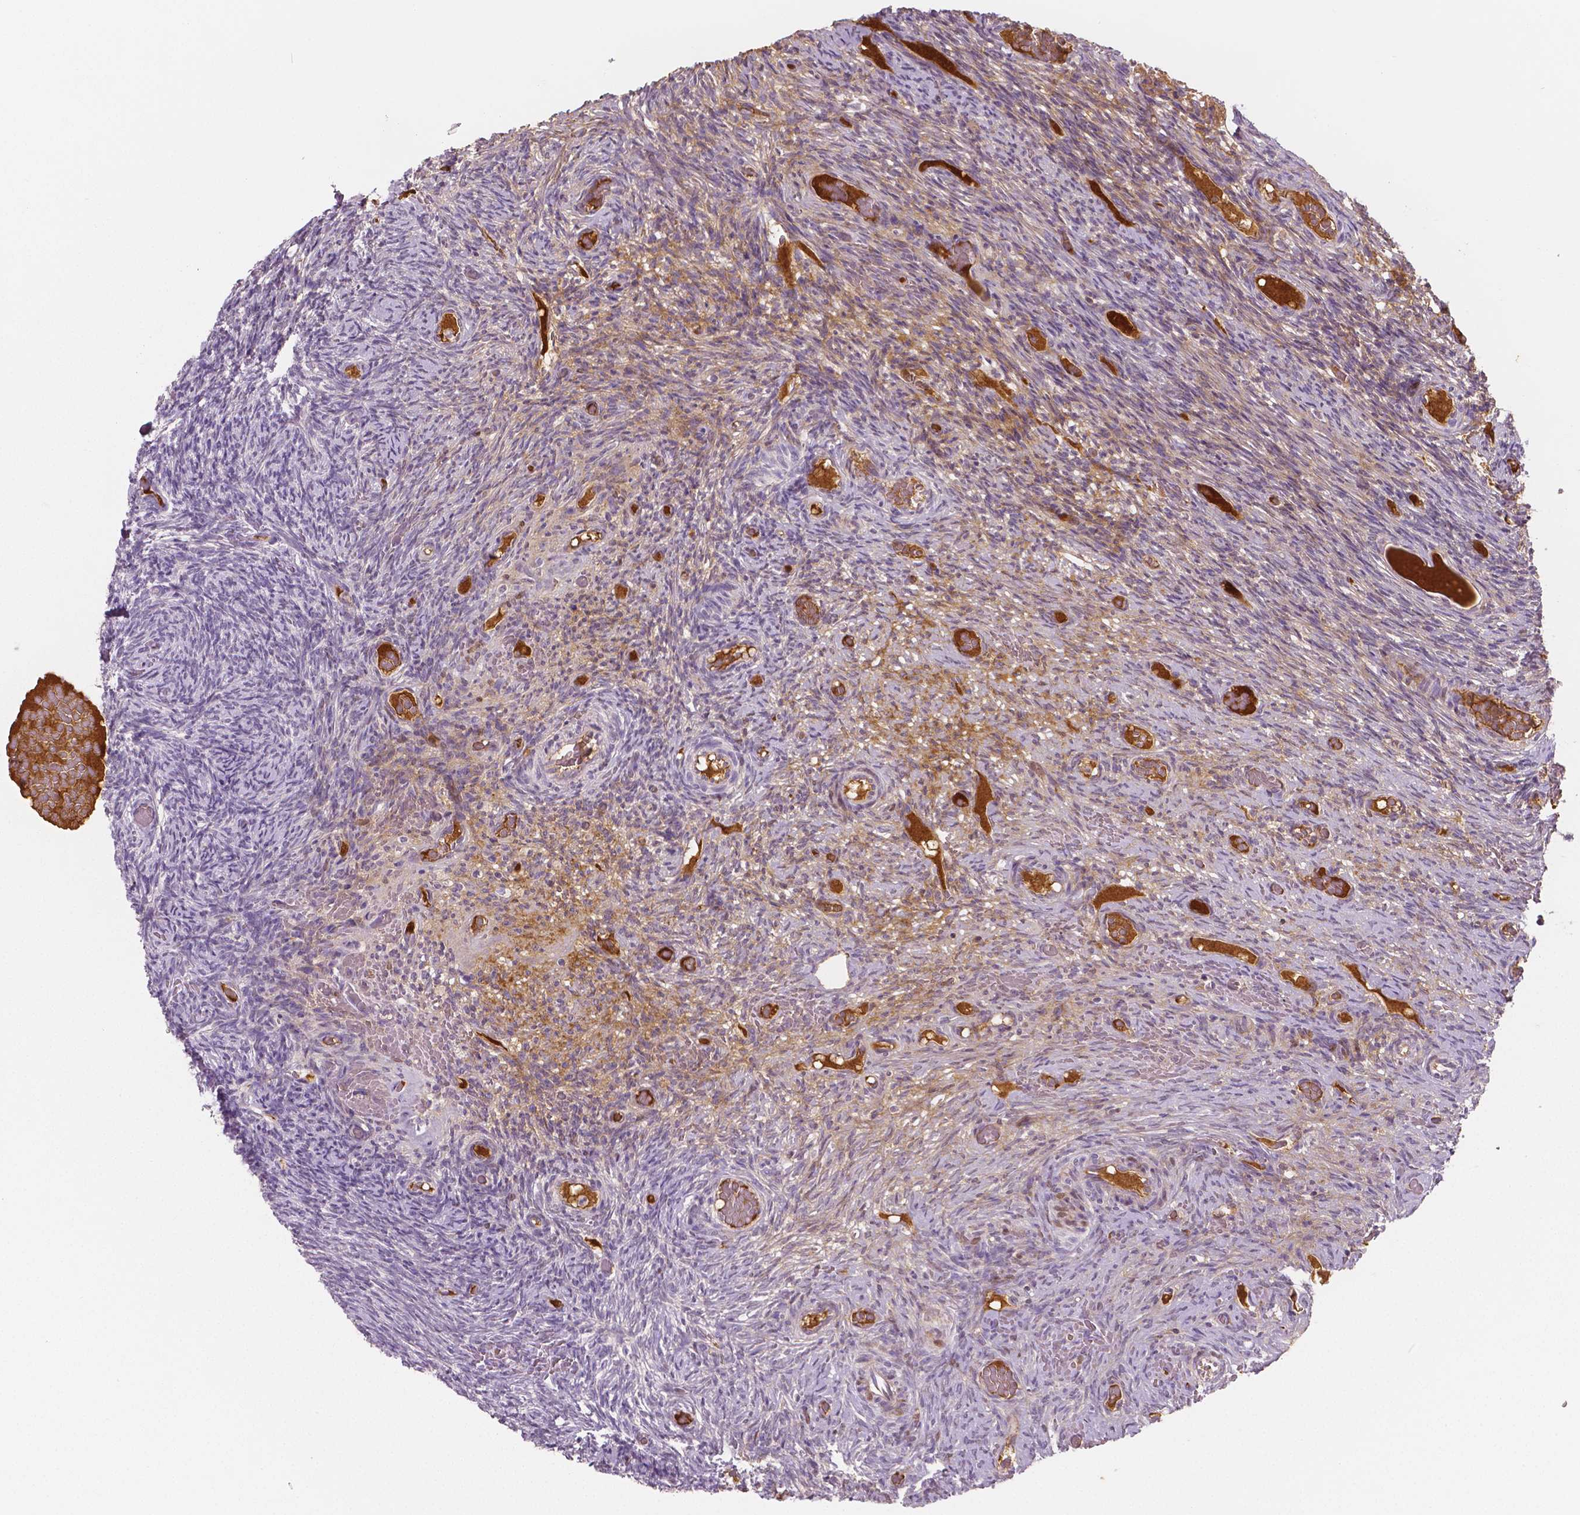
{"staining": {"intensity": "negative", "quantity": "none", "location": "none"}, "tissue": "ovary", "cell_type": "Follicle cells", "image_type": "normal", "snomed": [{"axis": "morphology", "description": "Normal tissue, NOS"}, {"axis": "topography", "description": "Ovary"}], "caption": "Immunohistochemical staining of benign human ovary displays no significant positivity in follicle cells.", "gene": "APOA4", "patient": {"sex": "female", "age": 34}}